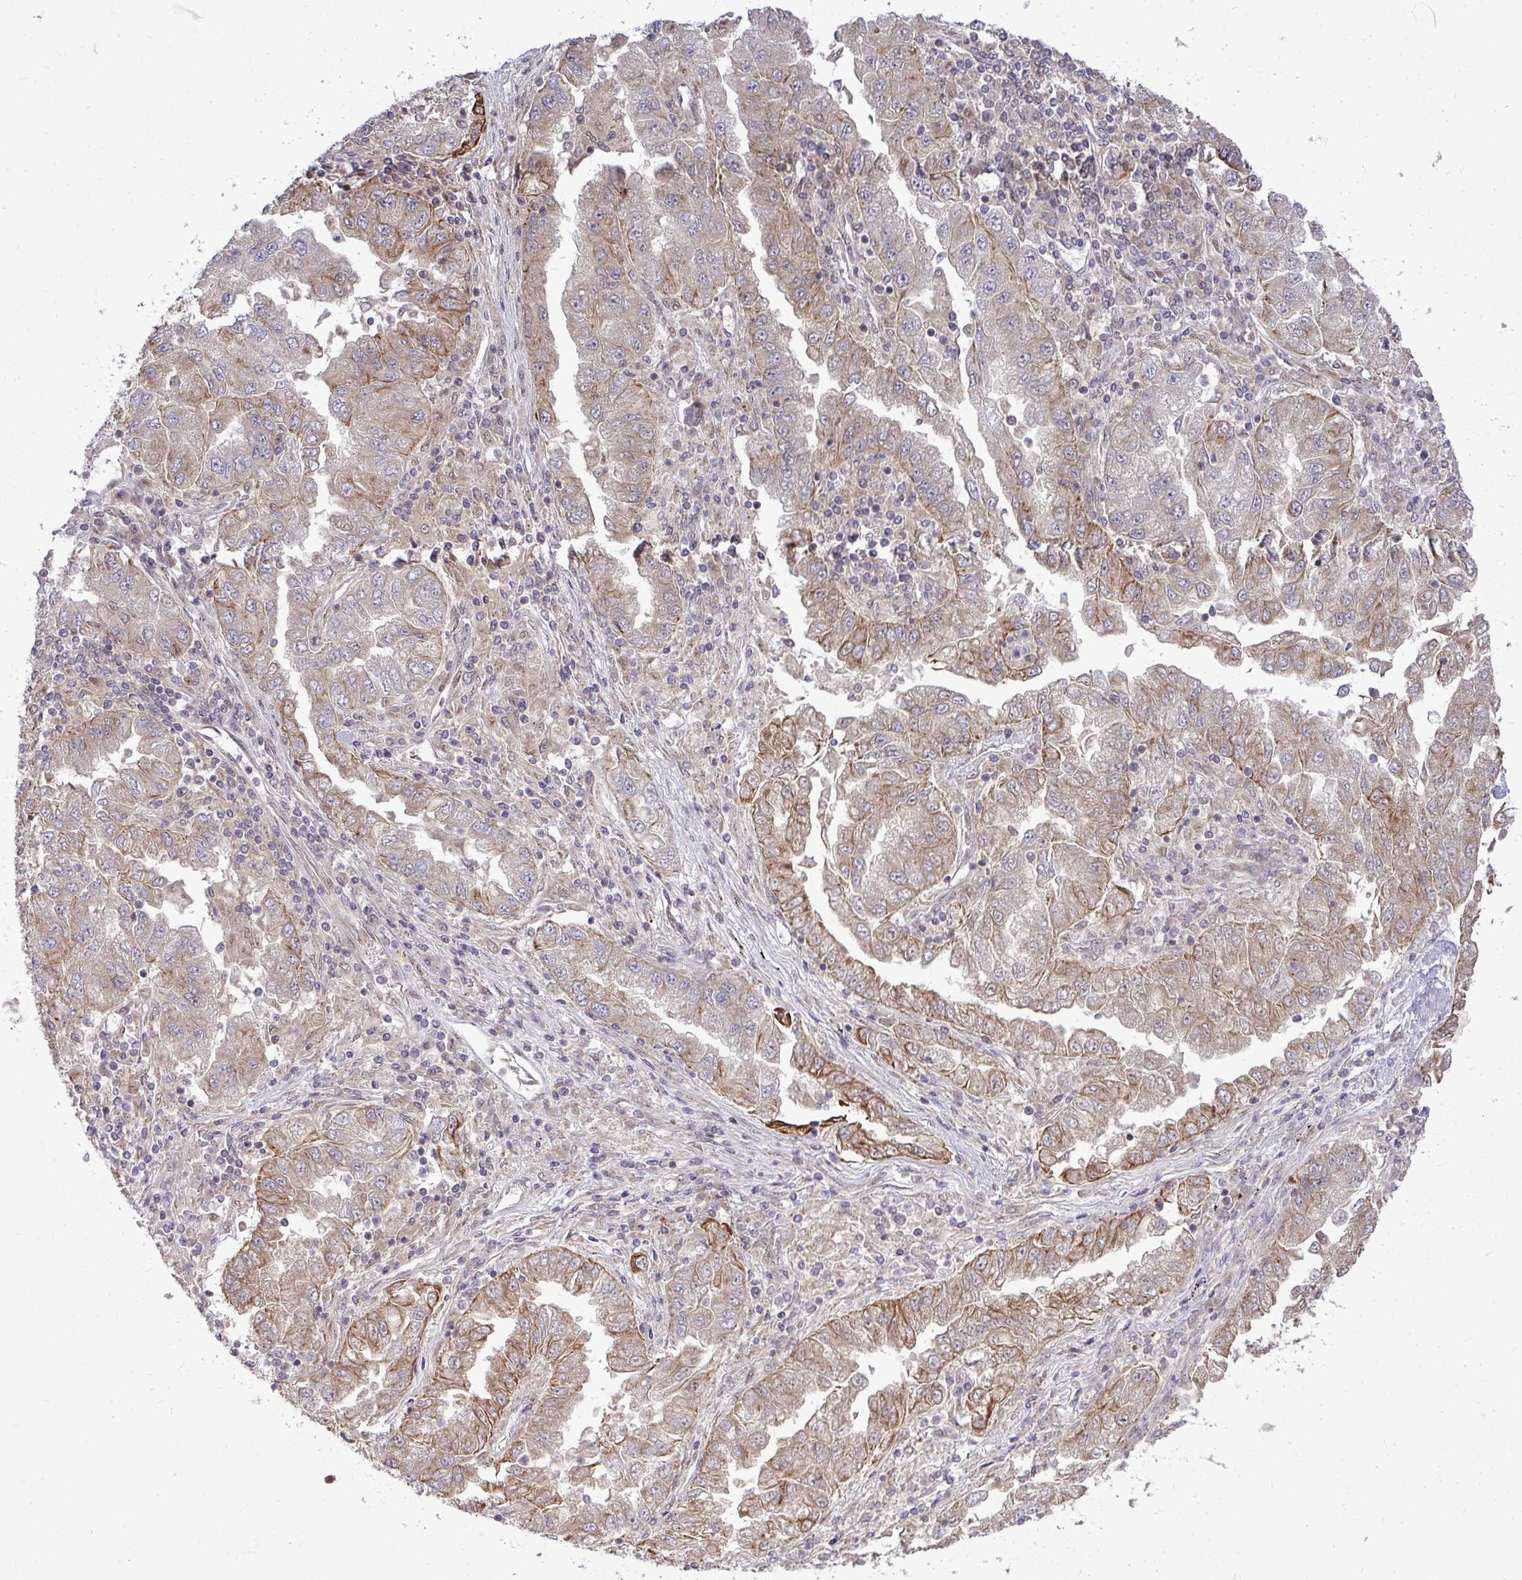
{"staining": {"intensity": "moderate", "quantity": "25%-75%", "location": "cytoplasmic/membranous"}, "tissue": "lung cancer", "cell_type": "Tumor cells", "image_type": "cancer", "snomed": [{"axis": "morphology", "description": "Adenocarcinoma, NOS"}, {"axis": "morphology", "description": "Adenocarcinoma primary or metastatic"}, {"axis": "topography", "description": "Lung"}], "caption": "IHC (DAB (3,3'-diaminobenzidine)) staining of lung cancer displays moderate cytoplasmic/membranous protein positivity in about 25%-75% of tumor cells.", "gene": "TRIM44", "patient": {"sex": "male", "age": 74}}